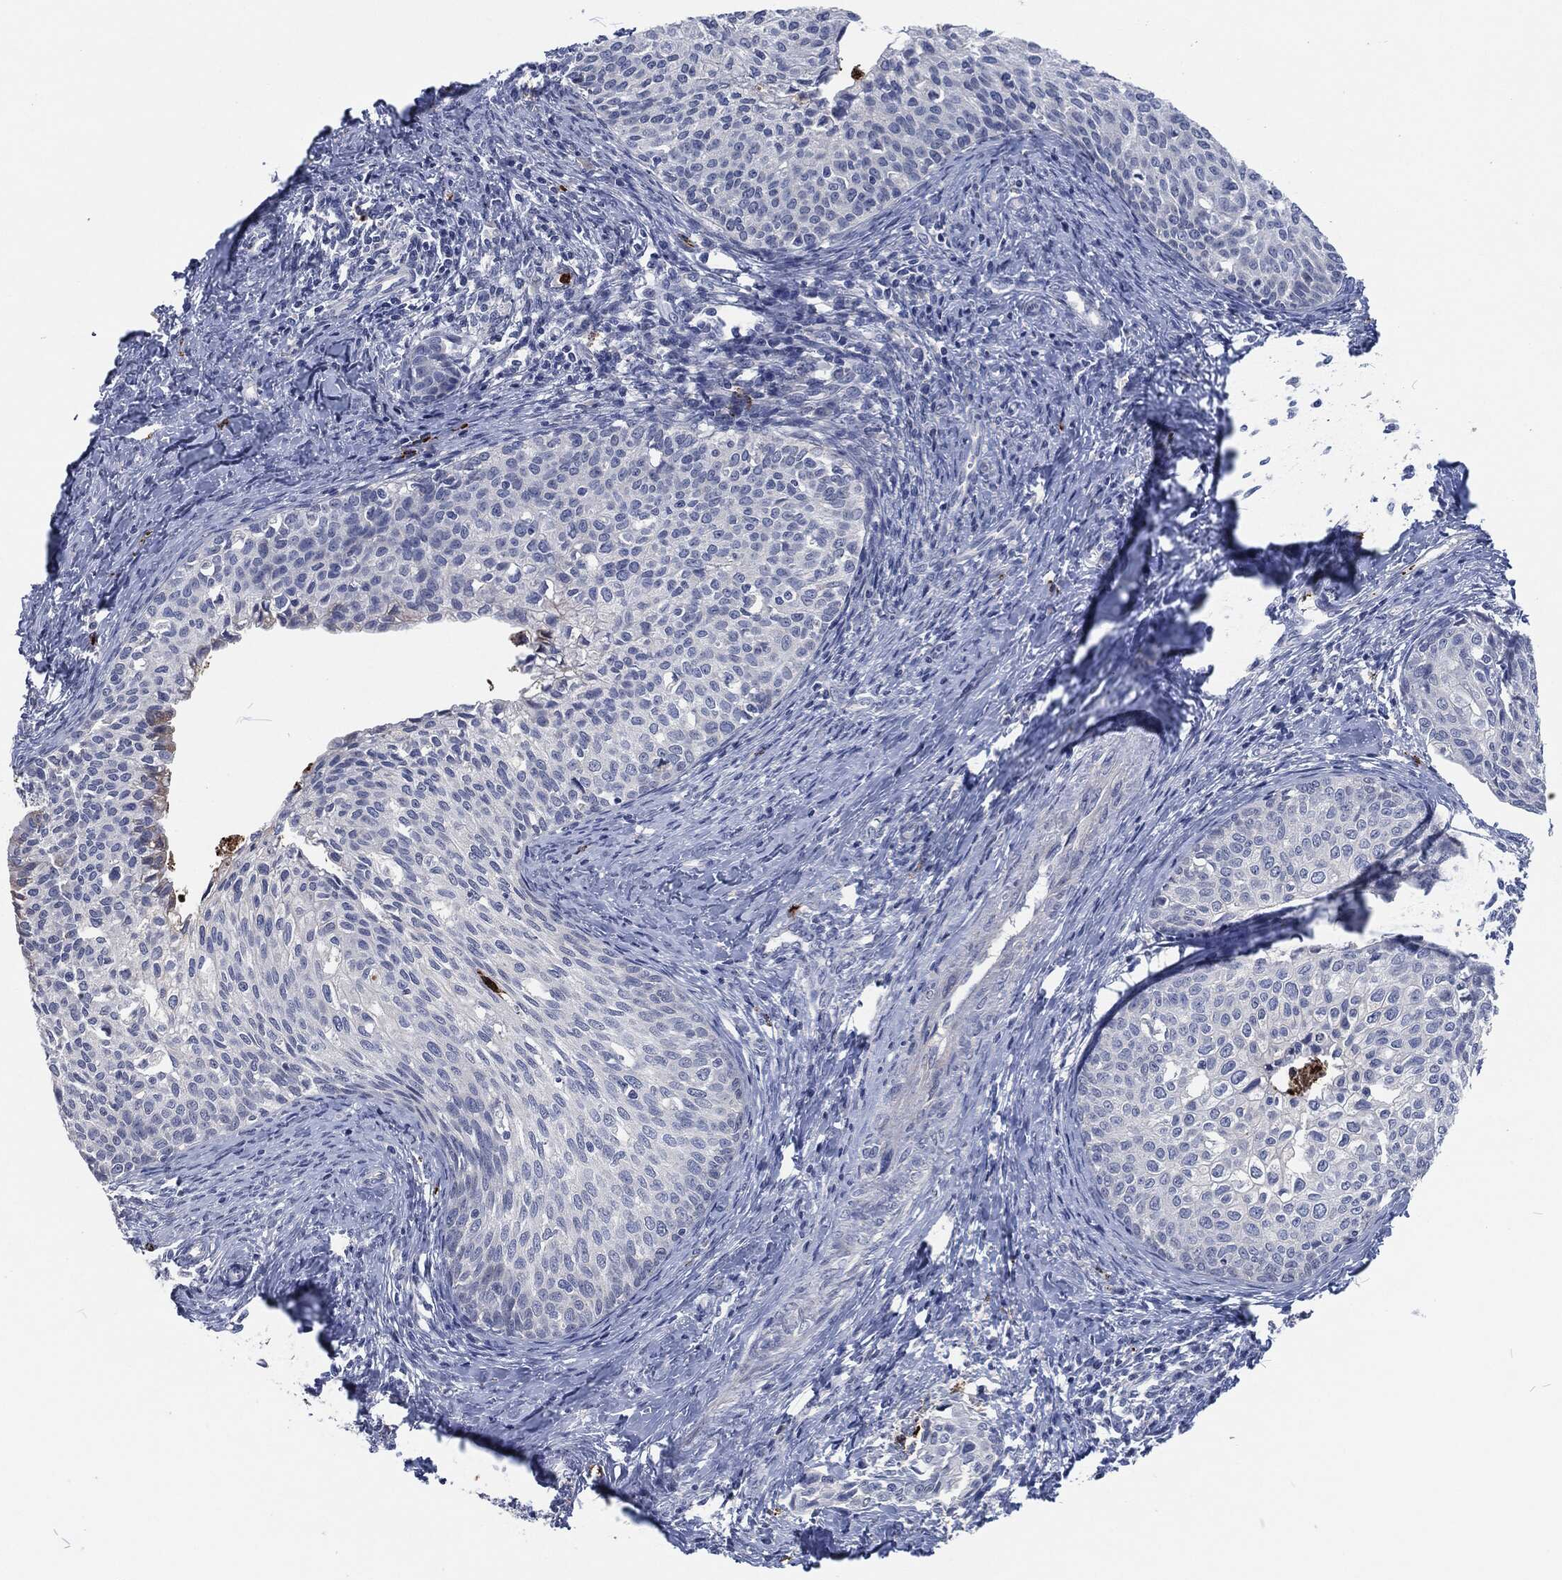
{"staining": {"intensity": "negative", "quantity": "none", "location": "none"}, "tissue": "cervical cancer", "cell_type": "Tumor cells", "image_type": "cancer", "snomed": [{"axis": "morphology", "description": "Squamous cell carcinoma, NOS"}, {"axis": "topography", "description": "Cervix"}], "caption": "IHC micrograph of neoplastic tissue: human cervical cancer (squamous cell carcinoma) stained with DAB demonstrates no significant protein positivity in tumor cells.", "gene": "MPO", "patient": {"sex": "female", "age": 51}}